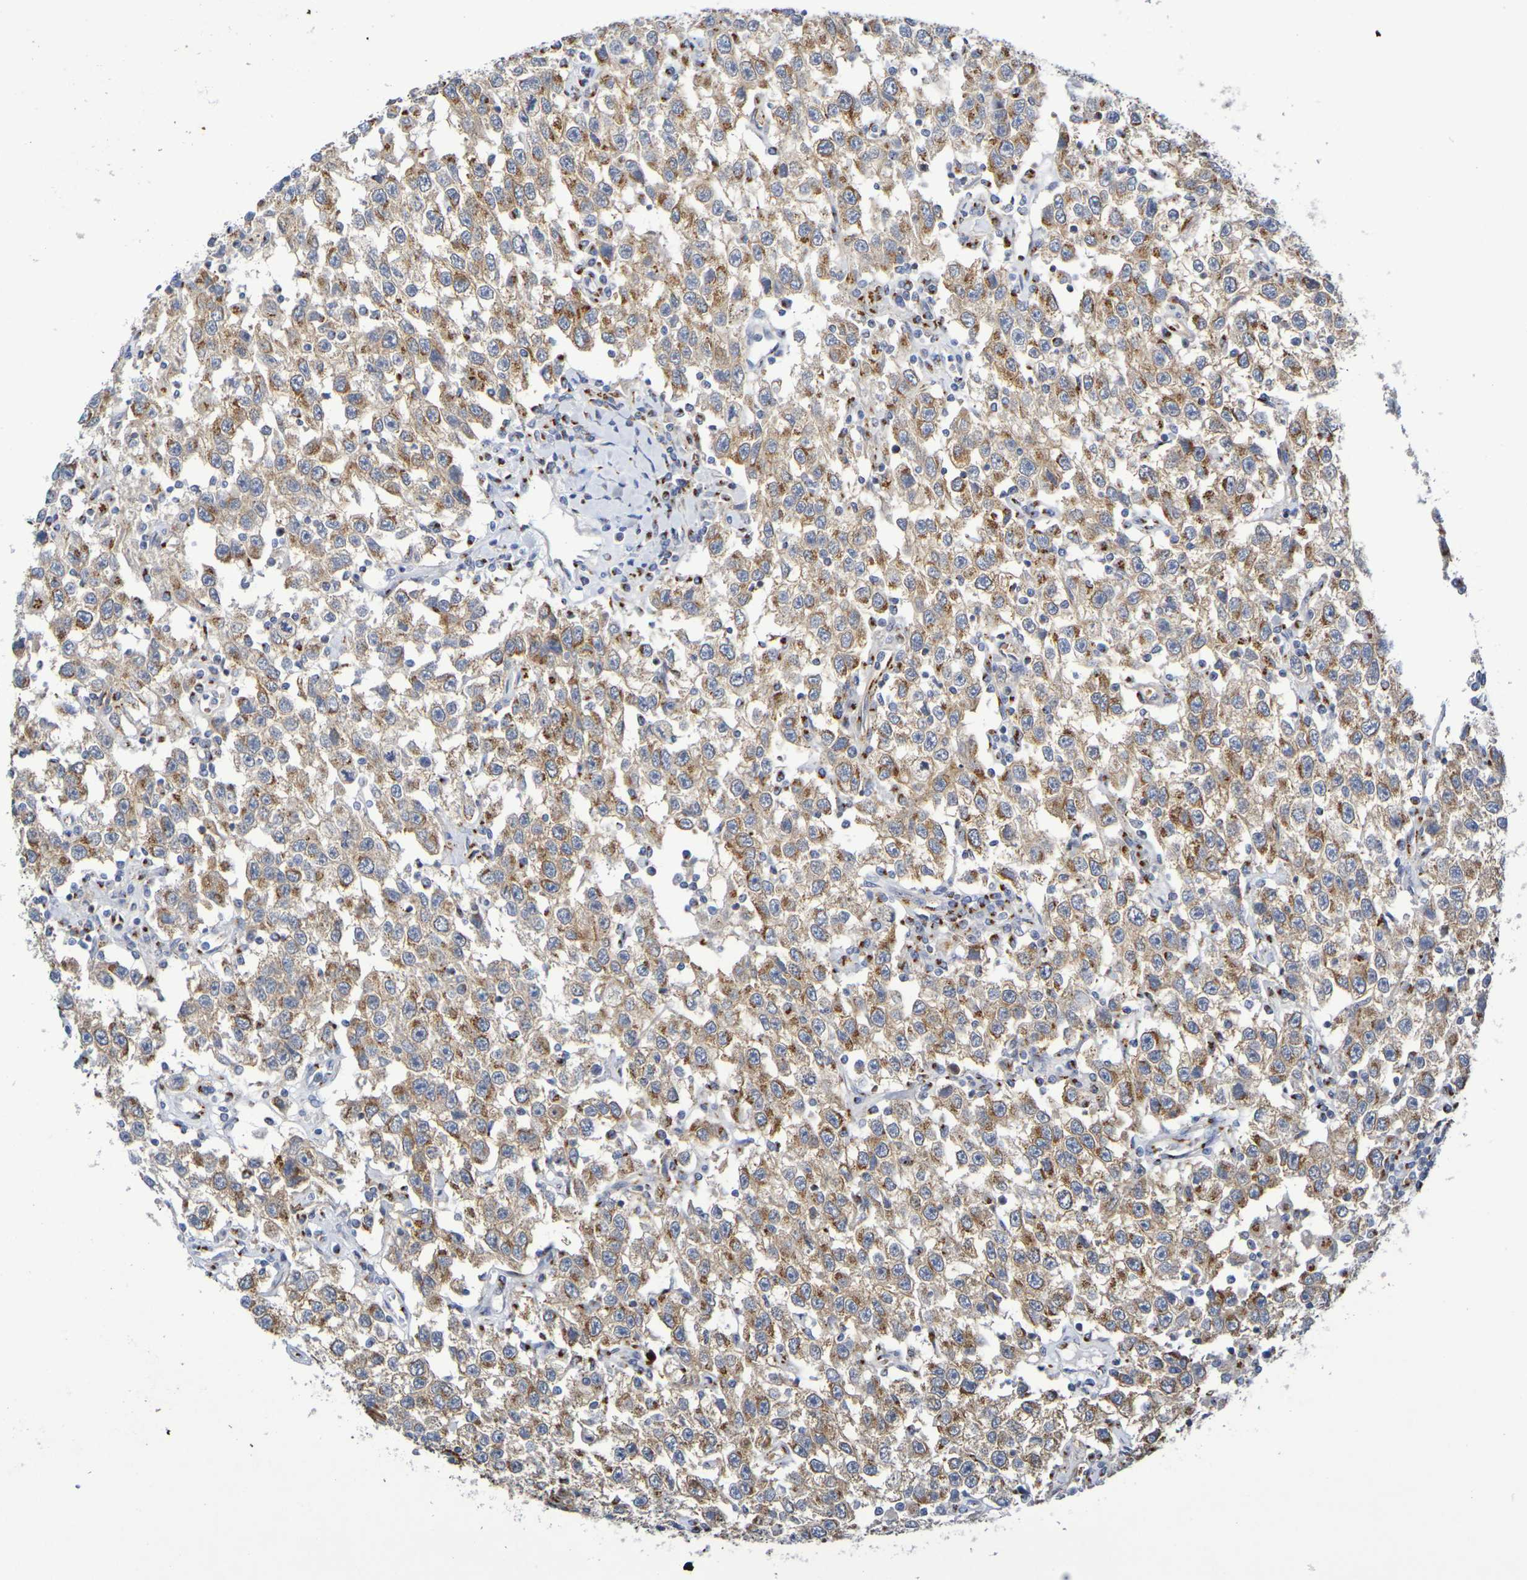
{"staining": {"intensity": "moderate", "quantity": ">75%", "location": "cytoplasmic/membranous"}, "tissue": "testis cancer", "cell_type": "Tumor cells", "image_type": "cancer", "snomed": [{"axis": "morphology", "description": "Seminoma, NOS"}, {"axis": "topography", "description": "Testis"}], "caption": "The image shows staining of testis seminoma, revealing moderate cytoplasmic/membranous protein expression (brown color) within tumor cells. (IHC, brightfield microscopy, high magnification).", "gene": "DCP2", "patient": {"sex": "male", "age": 41}}